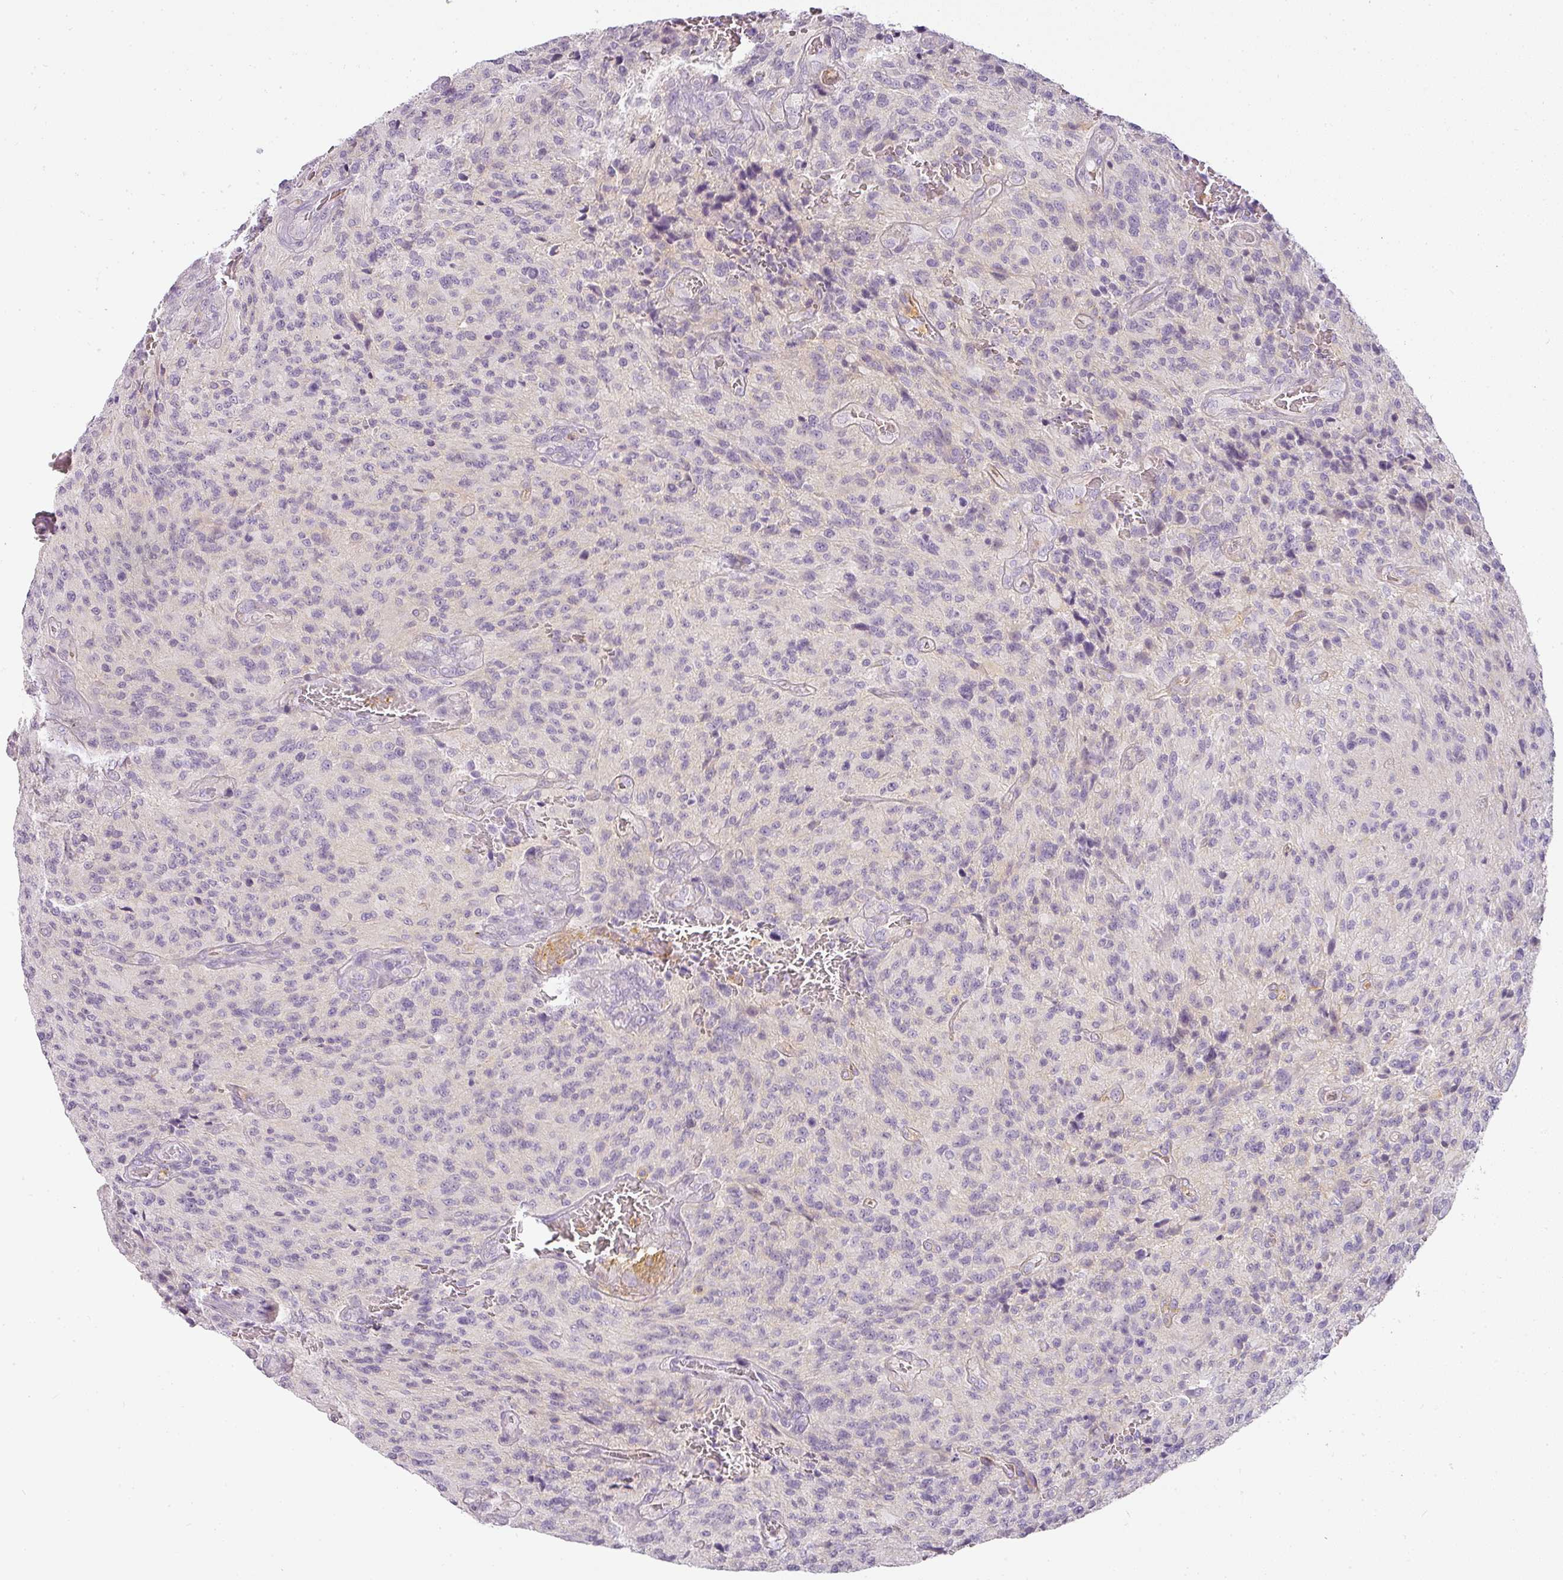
{"staining": {"intensity": "negative", "quantity": "none", "location": "none"}, "tissue": "glioma", "cell_type": "Tumor cells", "image_type": "cancer", "snomed": [{"axis": "morphology", "description": "Normal tissue, NOS"}, {"axis": "morphology", "description": "Glioma, malignant, High grade"}, {"axis": "topography", "description": "Cerebral cortex"}], "caption": "Immunohistochemistry (IHC) image of malignant glioma (high-grade) stained for a protein (brown), which shows no staining in tumor cells.", "gene": "TMEM42", "patient": {"sex": "male", "age": 56}}